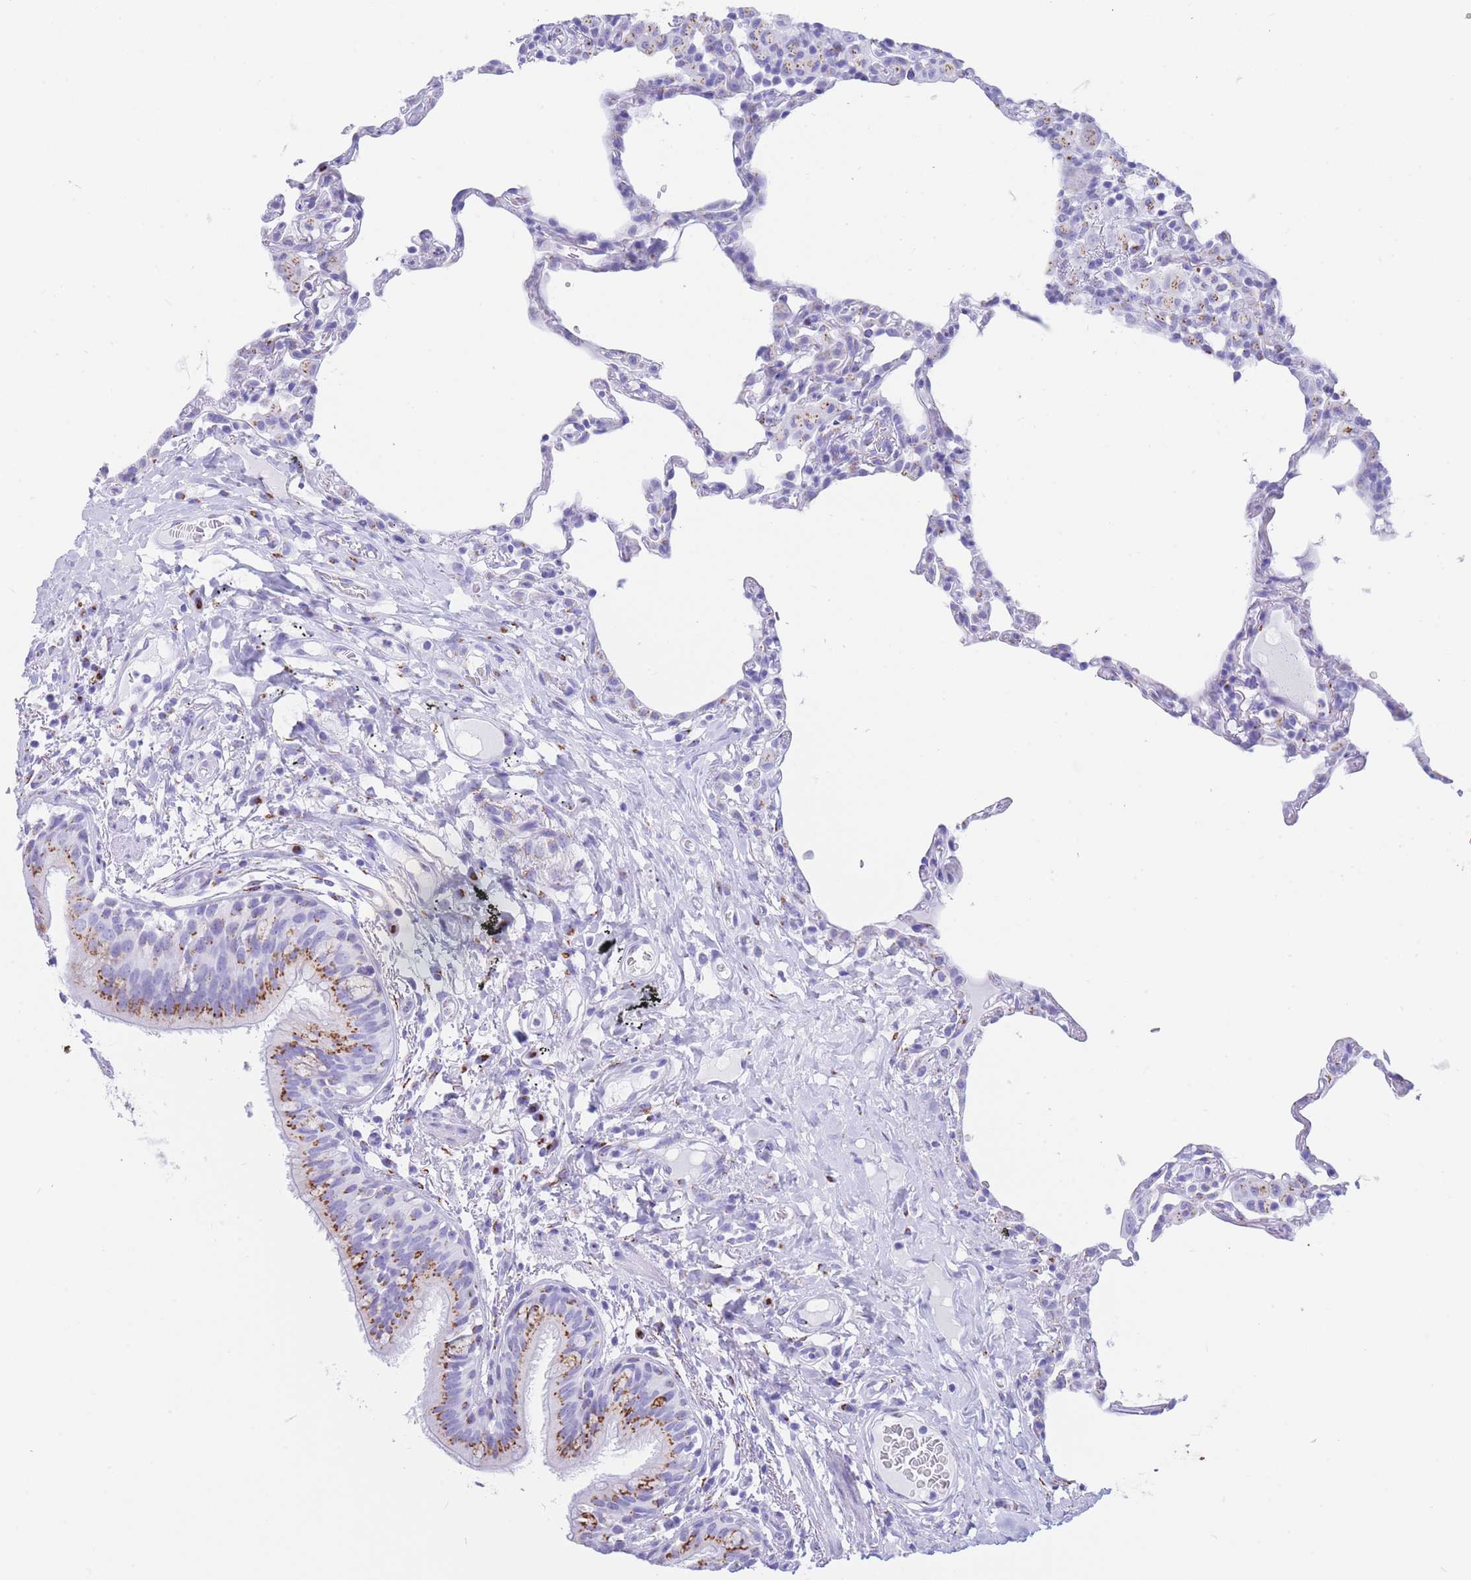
{"staining": {"intensity": "negative", "quantity": "none", "location": "none"}, "tissue": "lung", "cell_type": "Alveolar cells", "image_type": "normal", "snomed": [{"axis": "morphology", "description": "Normal tissue, NOS"}, {"axis": "topography", "description": "Lung"}], "caption": "DAB immunohistochemical staining of normal lung reveals no significant staining in alveolar cells.", "gene": "FAM3C", "patient": {"sex": "female", "age": 57}}